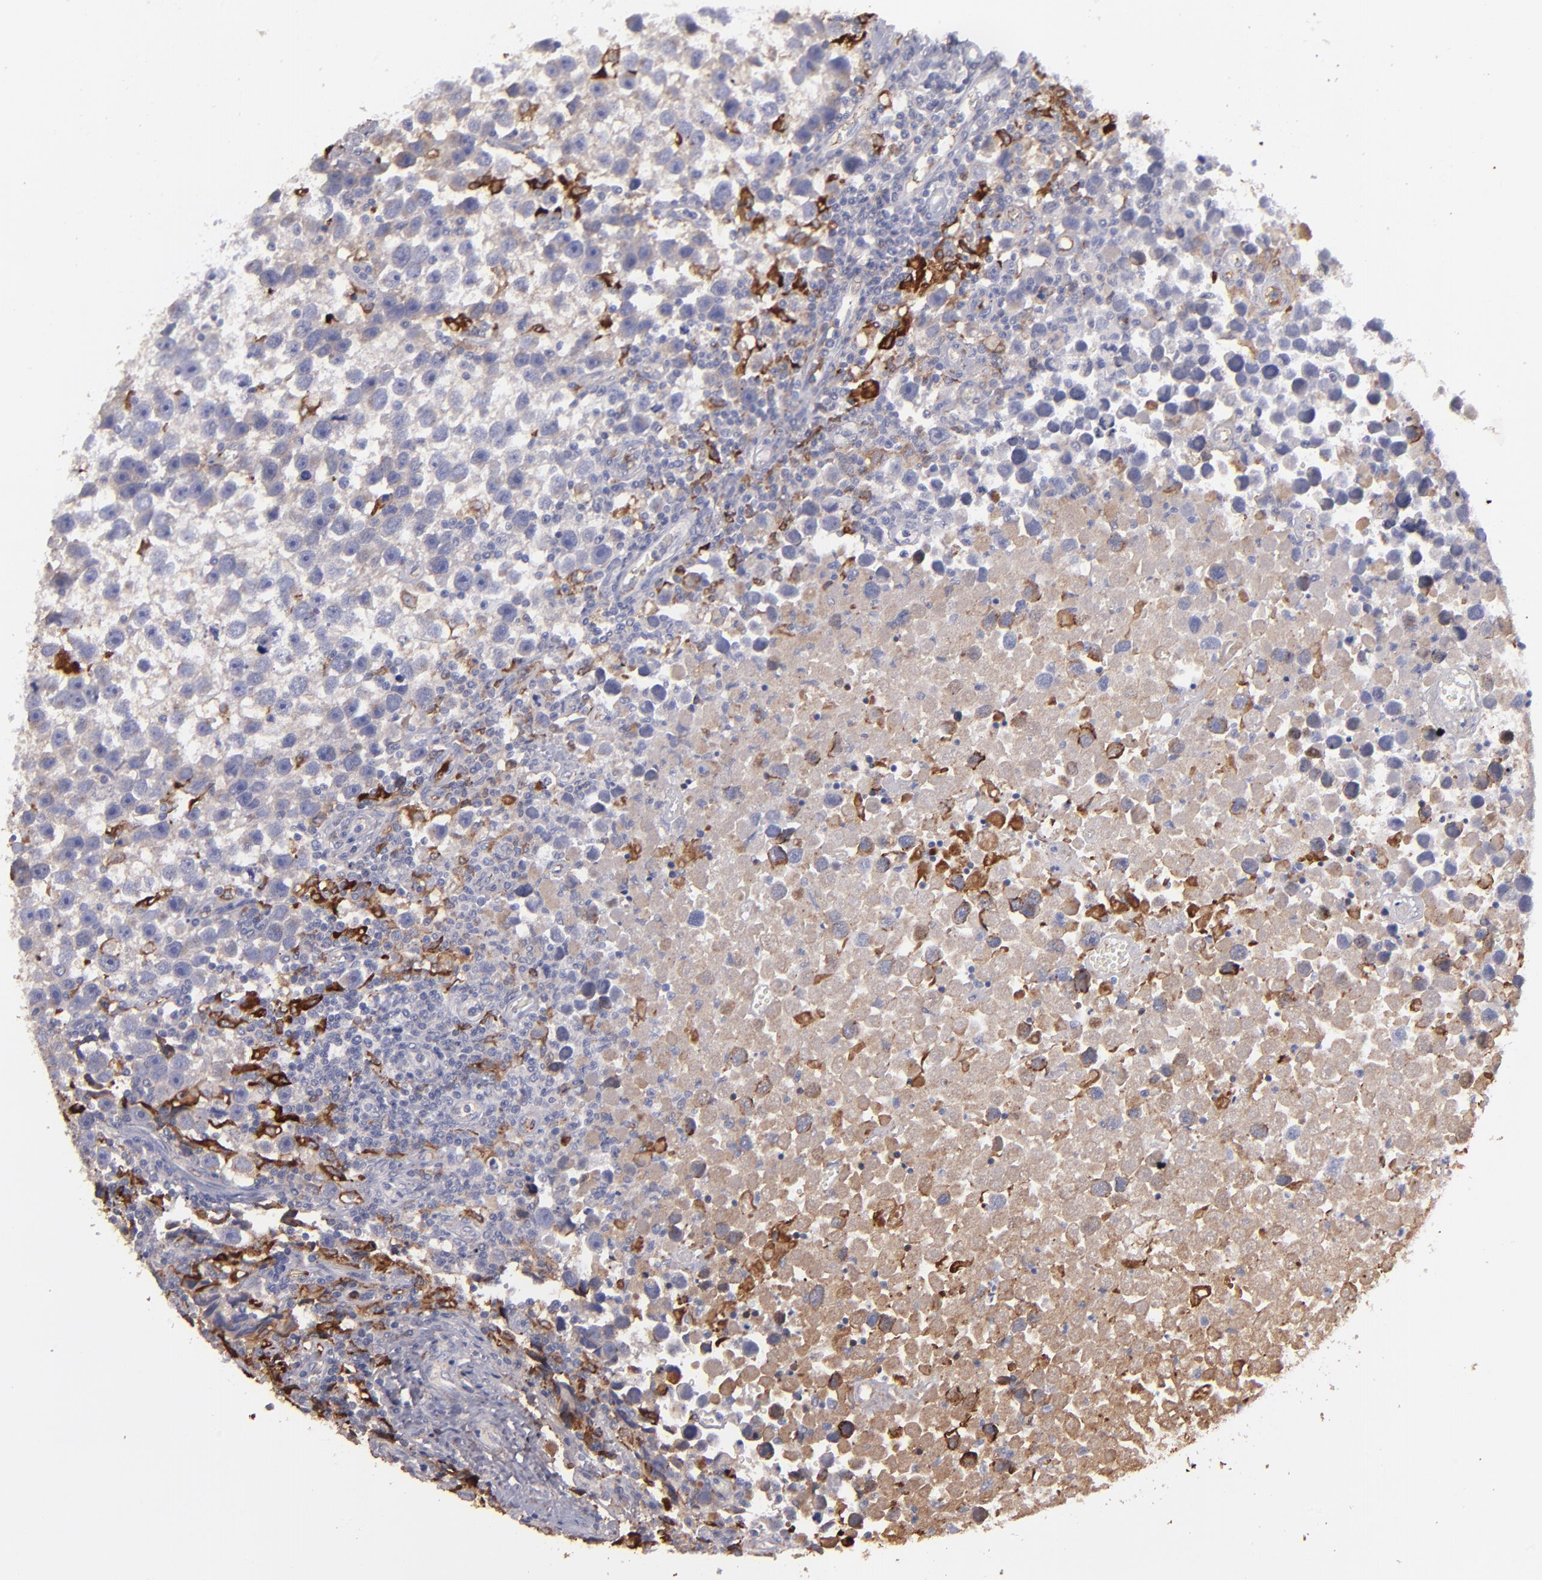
{"staining": {"intensity": "weak", "quantity": "<25%", "location": "cytoplasmic/membranous"}, "tissue": "testis cancer", "cell_type": "Tumor cells", "image_type": "cancer", "snomed": [{"axis": "morphology", "description": "Seminoma, NOS"}, {"axis": "topography", "description": "Testis"}], "caption": "This is an immunohistochemistry (IHC) histopathology image of testis seminoma. There is no staining in tumor cells.", "gene": "C1QA", "patient": {"sex": "male", "age": 43}}